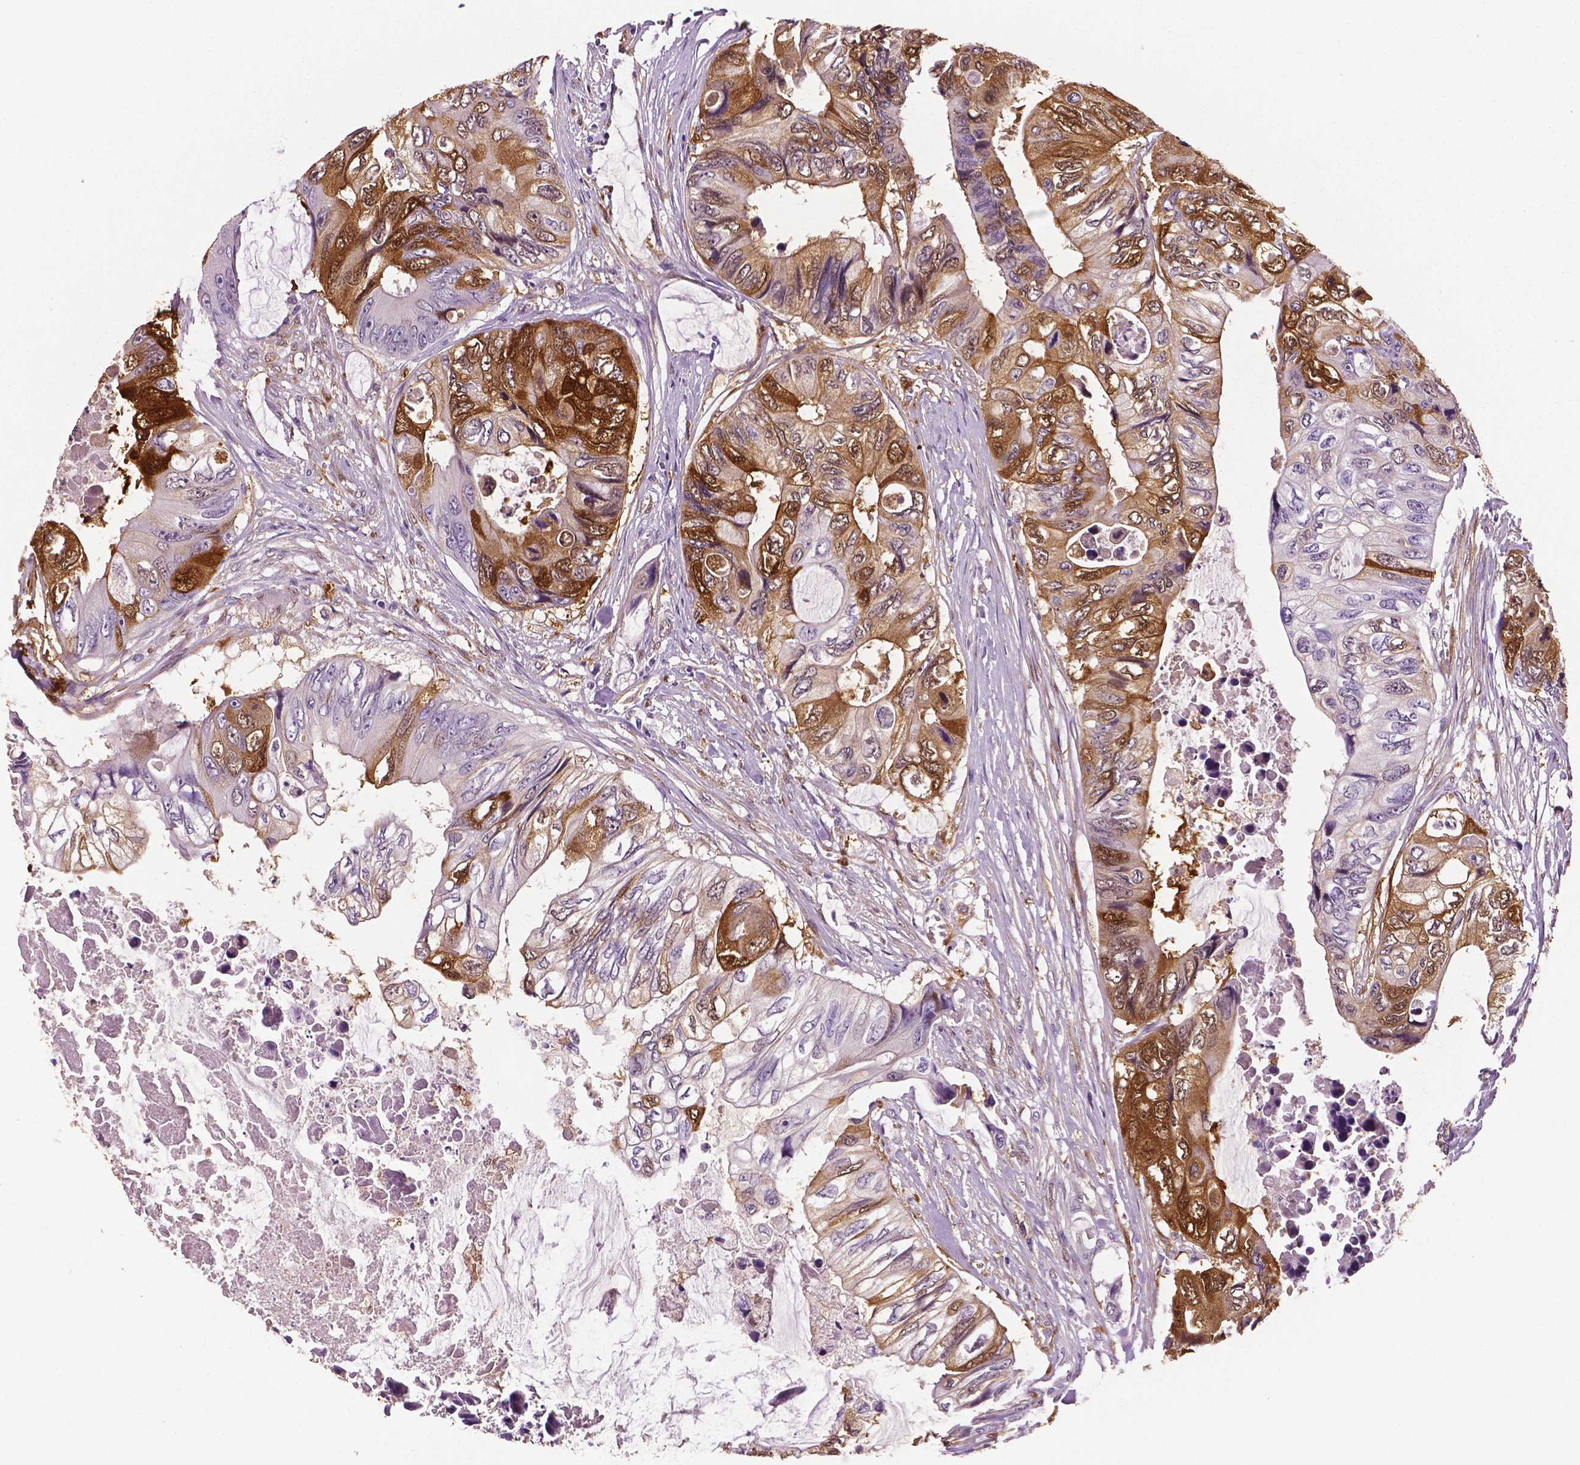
{"staining": {"intensity": "strong", "quantity": "25%-75%", "location": "cytoplasmic/membranous"}, "tissue": "colorectal cancer", "cell_type": "Tumor cells", "image_type": "cancer", "snomed": [{"axis": "morphology", "description": "Adenocarcinoma, NOS"}, {"axis": "topography", "description": "Rectum"}], "caption": "Immunohistochemistry (IHC) histopathology image of neoplastic tissue: colorectal cancer stained using IHC exhibits high levels of strong protein expression localized specifically in the cytoplasmic/membranous of tumor cells, appearing as a cytoplasmic/membranous brown color.", "gene": "PHGDH", "patient": {"sex": "male", "age": 63}}